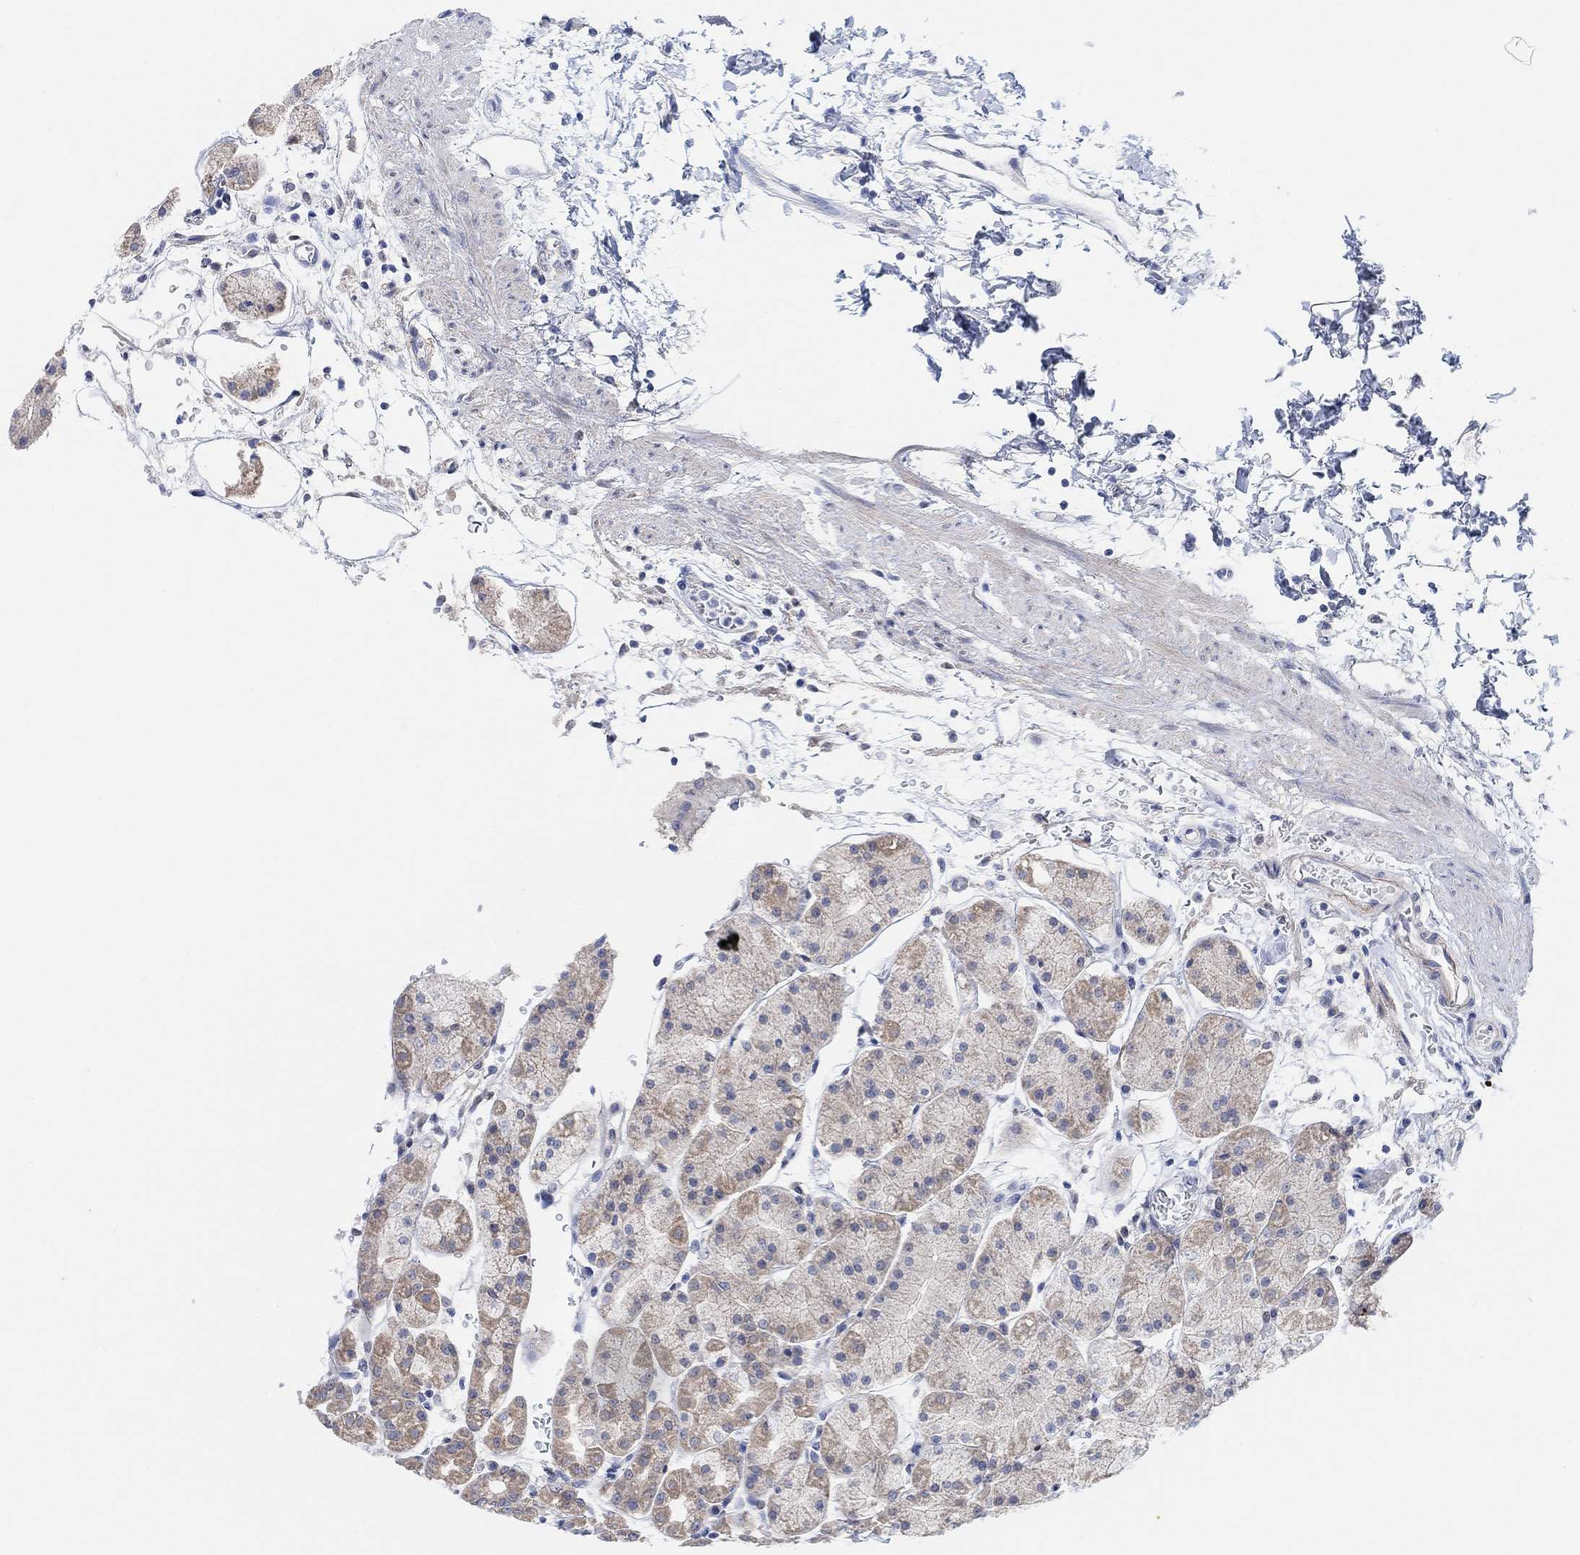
{"staining": {"intensity": "moderate", "quantity": "25%-75%", "location": "cytoplasmic/membranous"}, "tissue": "stomach", "cell_type": "Glandular cells", "image_type": "normal", "snomed": [{"axis": "morphology", "description": "Normal tissue, NOS"}, {"axis": "topography", "description": "Stomach"}], "caption": "Benign stomach displays moderate cytoplasmic/membranous staining in approximately 25%-75% of glandular cells, visualized by immunohistochemistry. The protein is stained brown, and the nuclei are stained in blue (DAB IHC with brightfield microscopy, high magnification).", "gene": "RIMS1", "patient": {"sex": "male", "age": 54}}